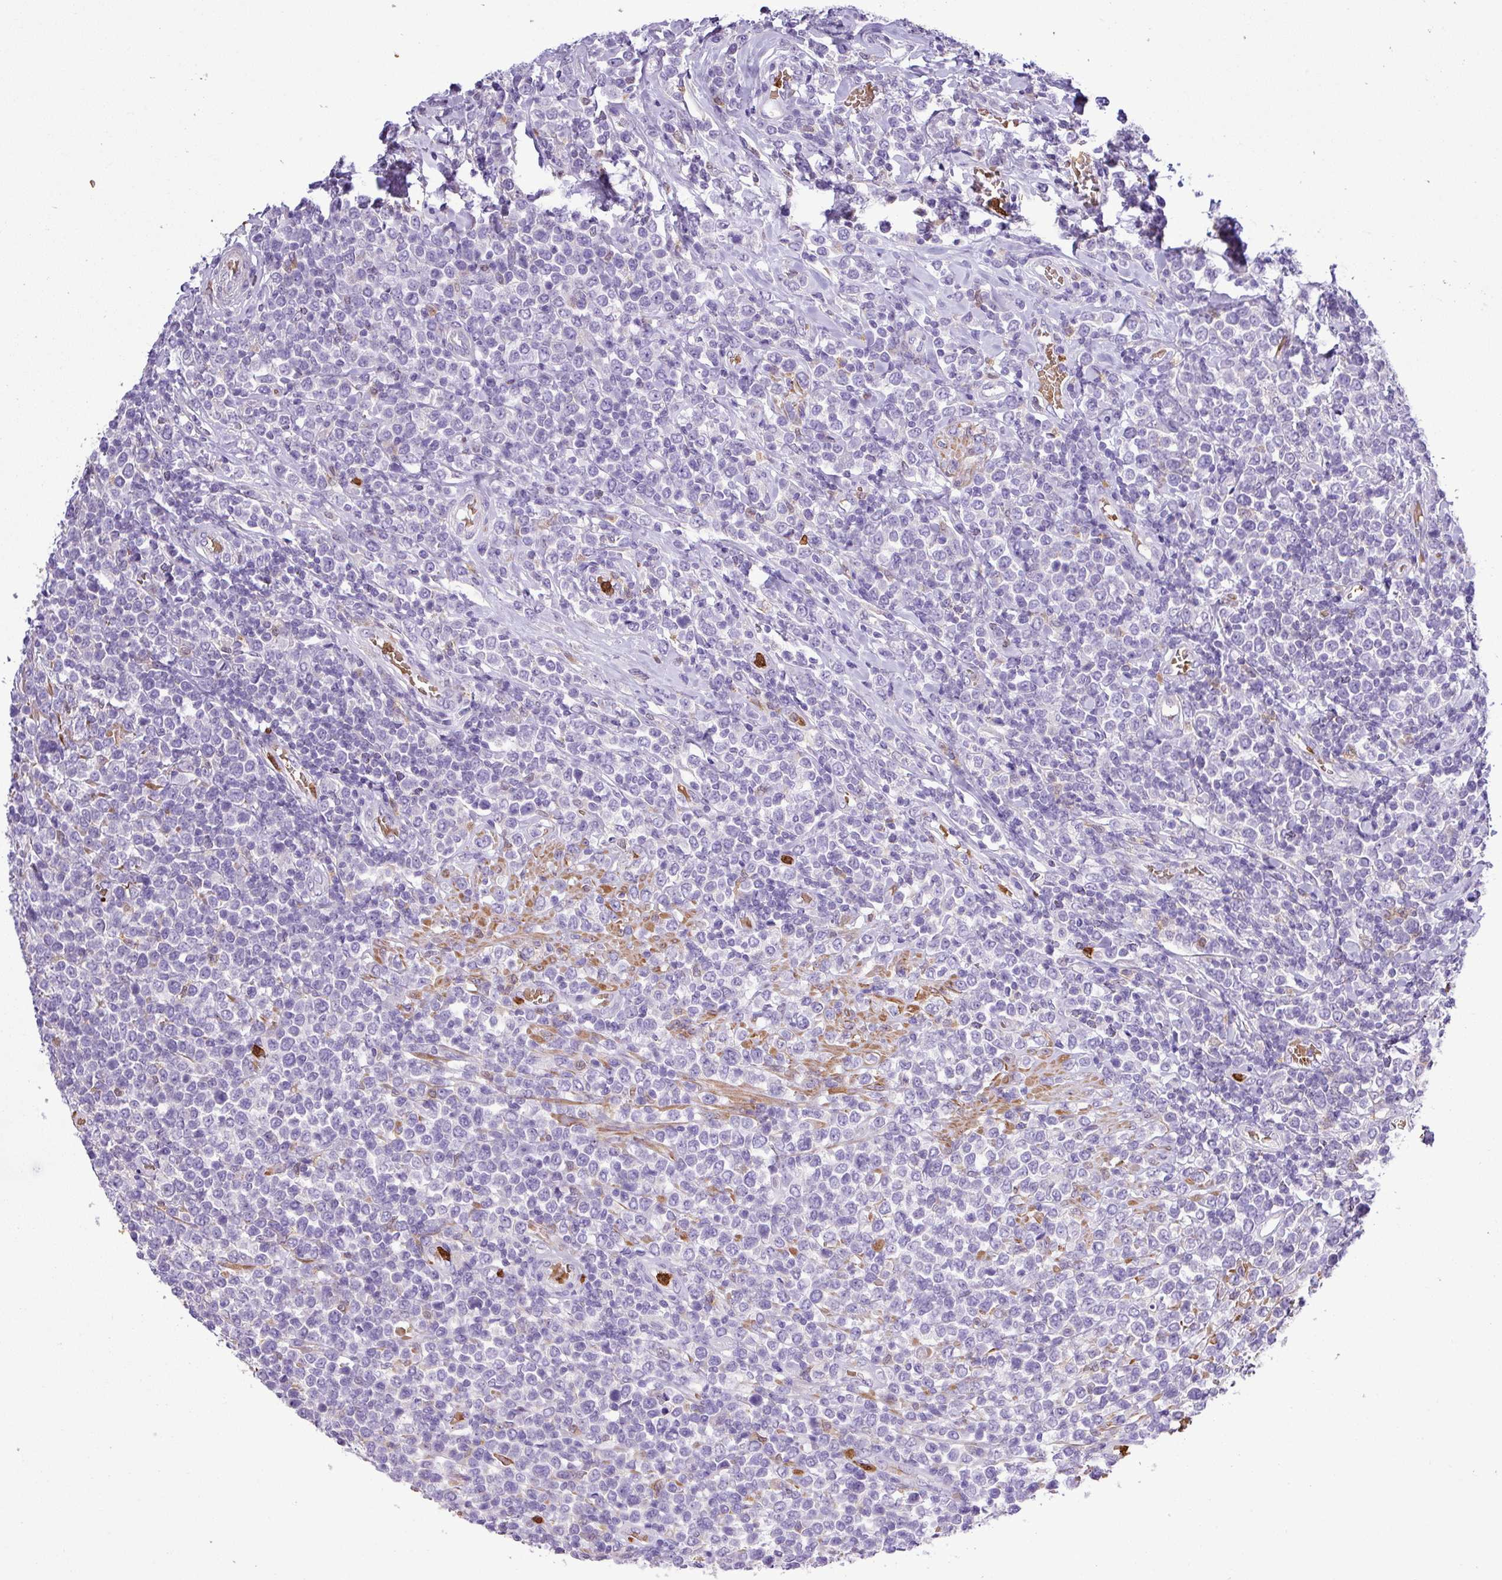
{"staining": {"intensity": "negative", "quantity": "none", "location": "none"}, "tissue": "lymphoma", "cell_type": "Tumor cells", "image_type": "cancer", "snomed": [{"axis": "morphology", "description": "Malignant lymphoma, non-Hodgkin's type, High grade"}, {"axis": "topography", "description": "Soft tissue"}], "caption": "Immunohistochemical staining of lymphoma reveals no significant staining in tumor cells.", "gene": "MGAT4B", "patient": {"sex": "female", "age": 56}}